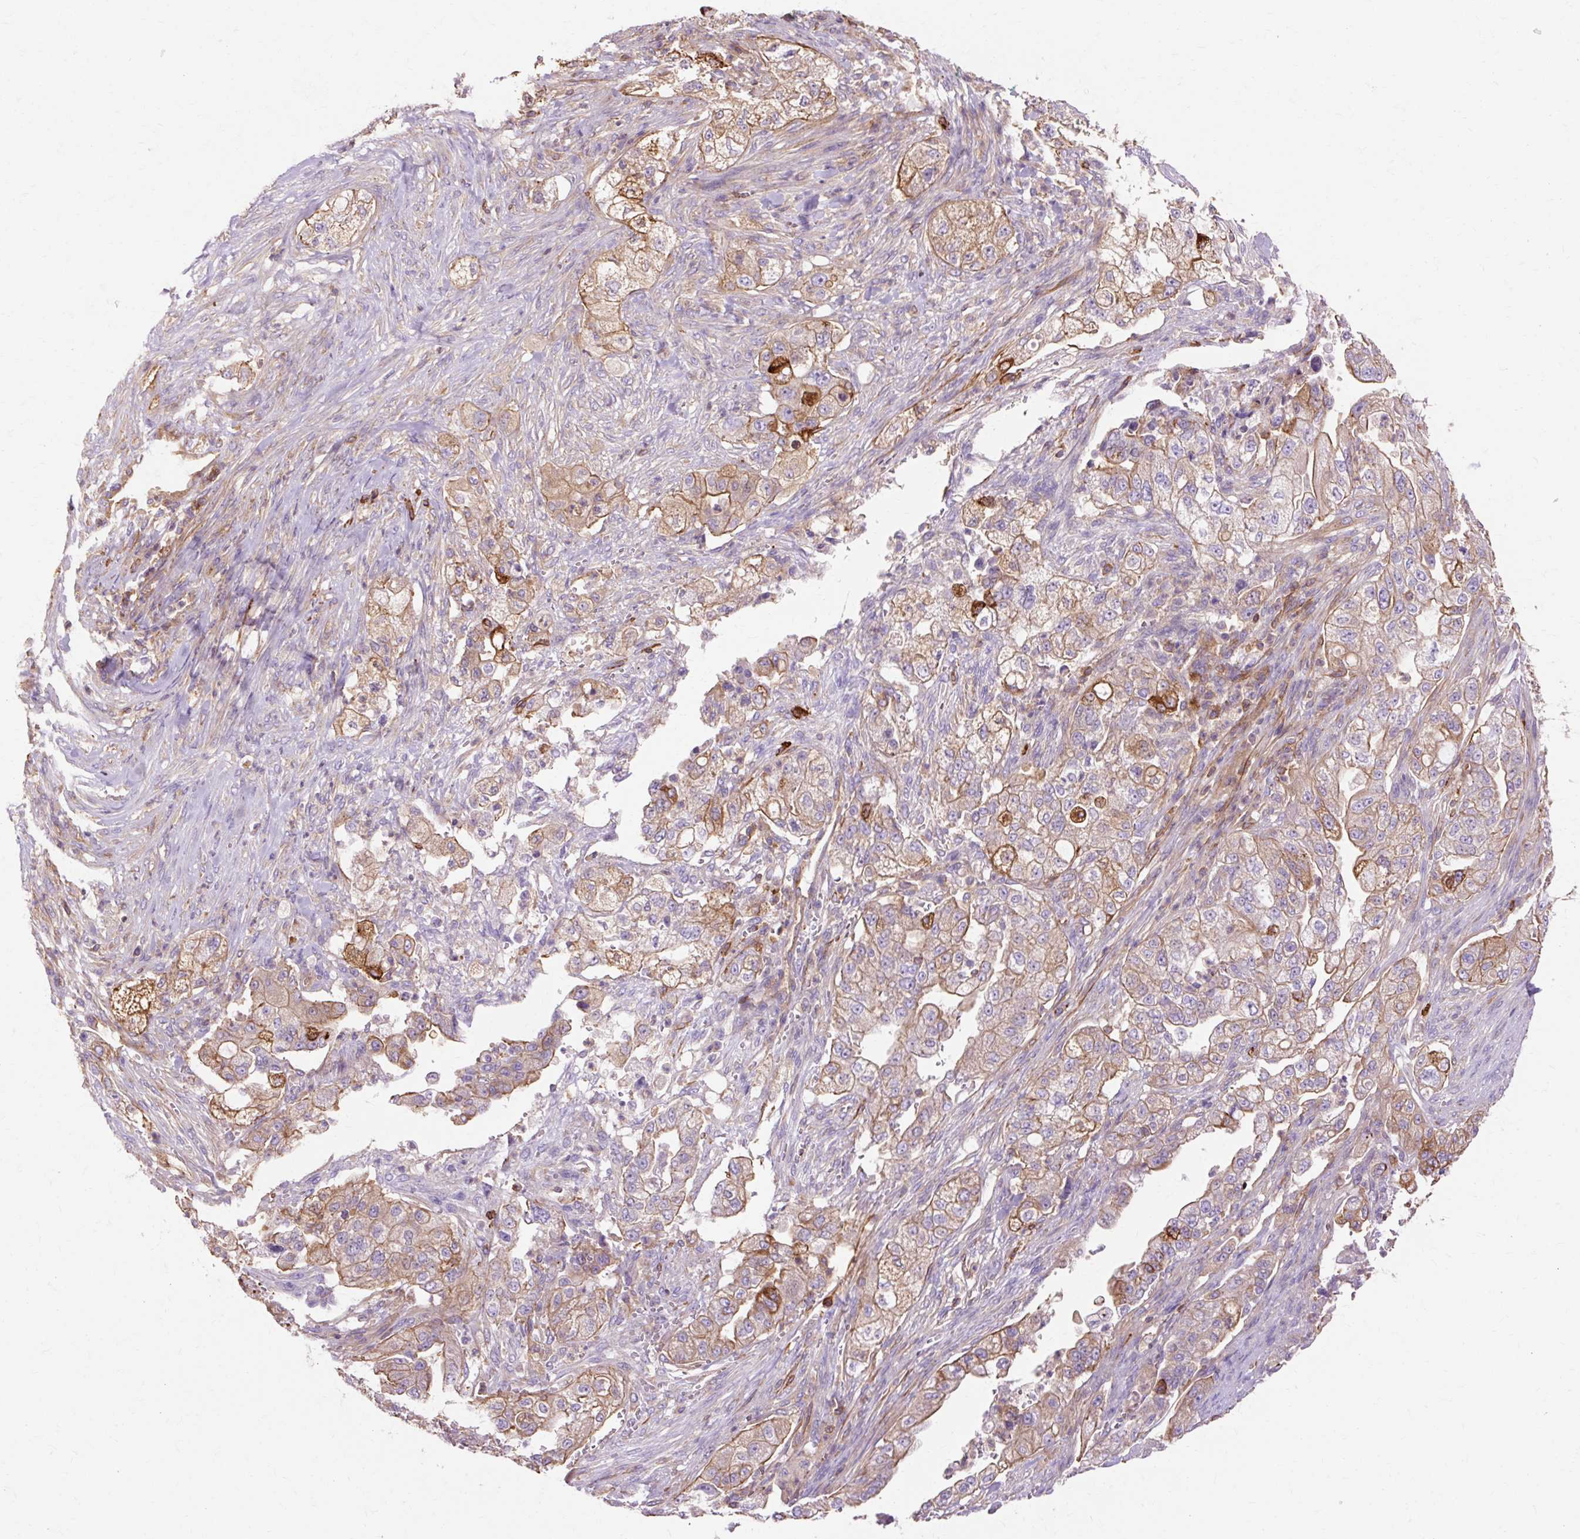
{"staining": {"intensity": "moderate", "quantity": "25%-75%", "location": "cytoplasmic/membranous"}, "tissue": "pancreatic cancer", "cell_type": "Tumor cells", "image_type": "cancer", "snomed": [{"axis": "morphology", "description": "Adenocarcinoma, NOS"}, {"axis": "topography", "description": "Pancreas"}], "caption": "A brown stain shows moderate cytoplasmic/membranous staining of a protein in human pancreatic cancer (adenocarcinoma) tumor cells.", "gene": "TBC1D2B", "patient": {"sex": "female", "age": 78}}